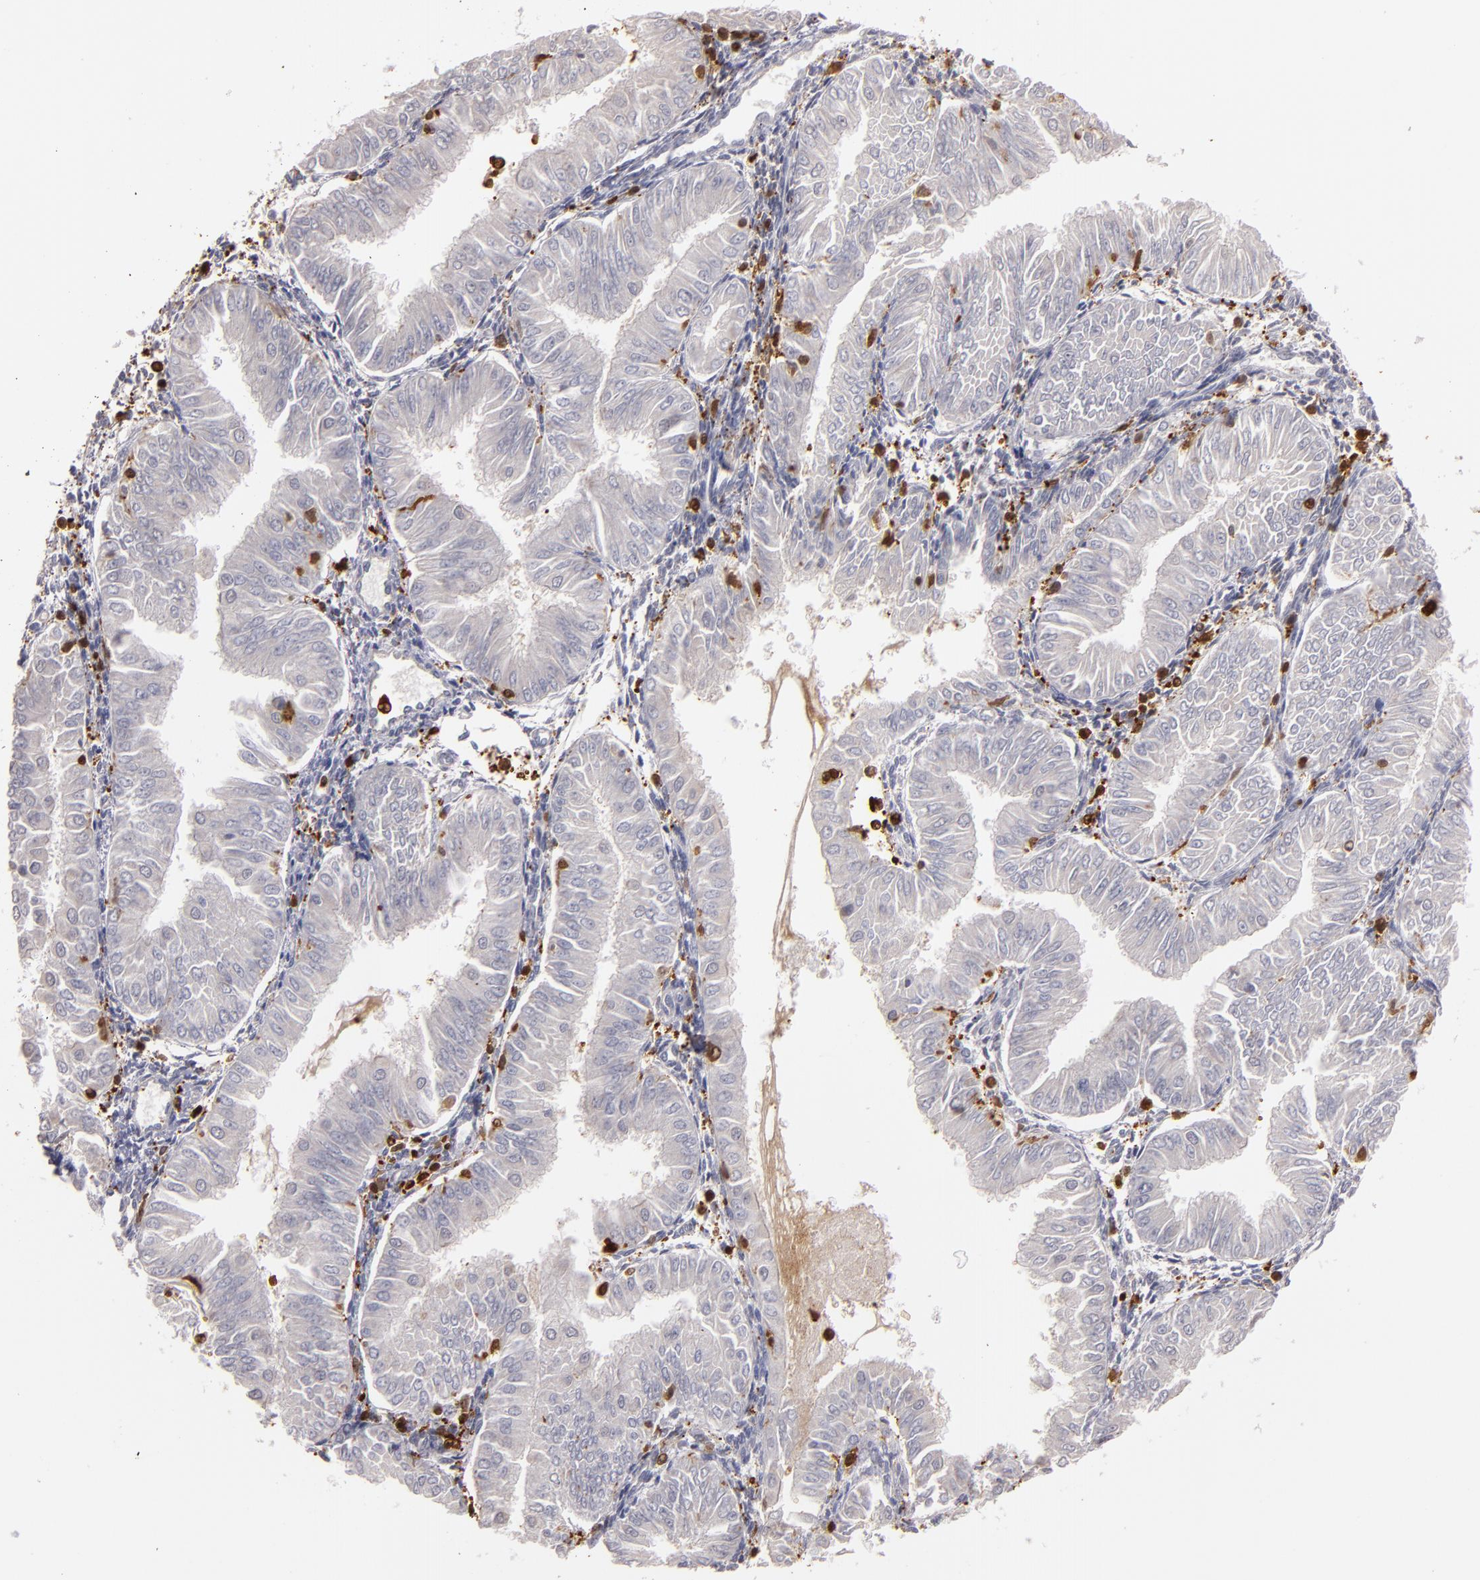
{"staining": {"intensity": "weak", "quantity": "<25%", "location": "cytoplasmic/membranous"}, "tissue": "endometrial cancer", "cell_type": "Tumor cells", "image_type": "cancer", "snomed": [{"axis": "morphology", "description": "Adenocarcinoma, NOS"}, {"axis": "topography", "description": "Endometrium"}], "caption": "An IHC image of endometrial cancer is shown. There is no staining in tumor cells of endometrial cancer.", "gene": "WAS", "patient": {"sex": "female", "age": 53}}